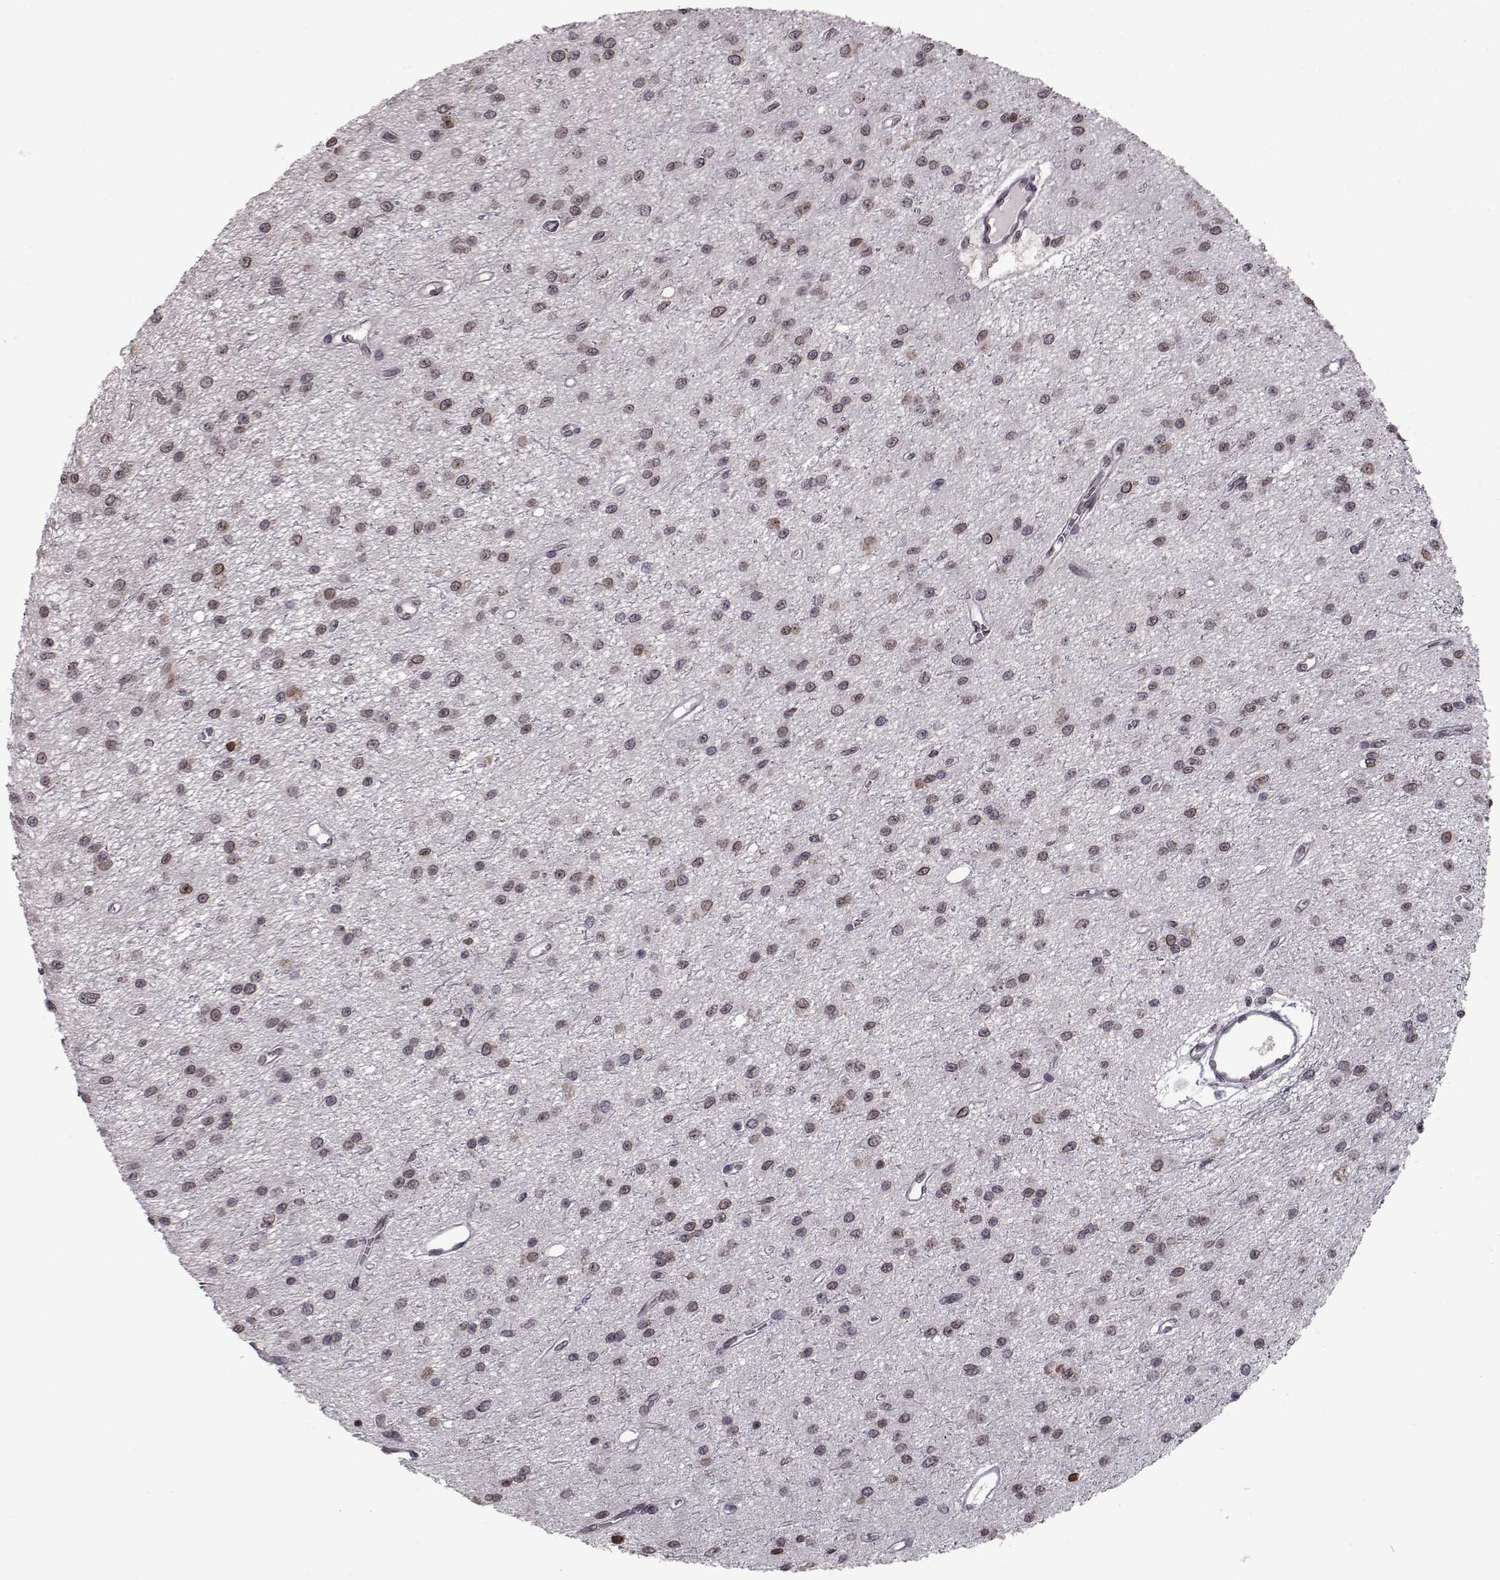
{"staining": {"intensity": "weak", "quantity": ">75%", "location": "cytoplasmic/membranous,nuclear"}, "tissue": "glioma", "cell_type": "Tumor cells", "image_type": "cancer", "snomed": [{"axis": "morphology", "description": "Glioma, malignant, Low grade"}, {"axis": "topography", "description": "Brain"}], "caption": "This image exhibits immunohistochemistry (IHC) staining of malignant glioma (low-grade), with low weak cytoplasmic/membranous and nuclear staining in approximately >75% of tumor cells.", "gene": "NUP37", "patient": {"sex": "female", "age": 45}}